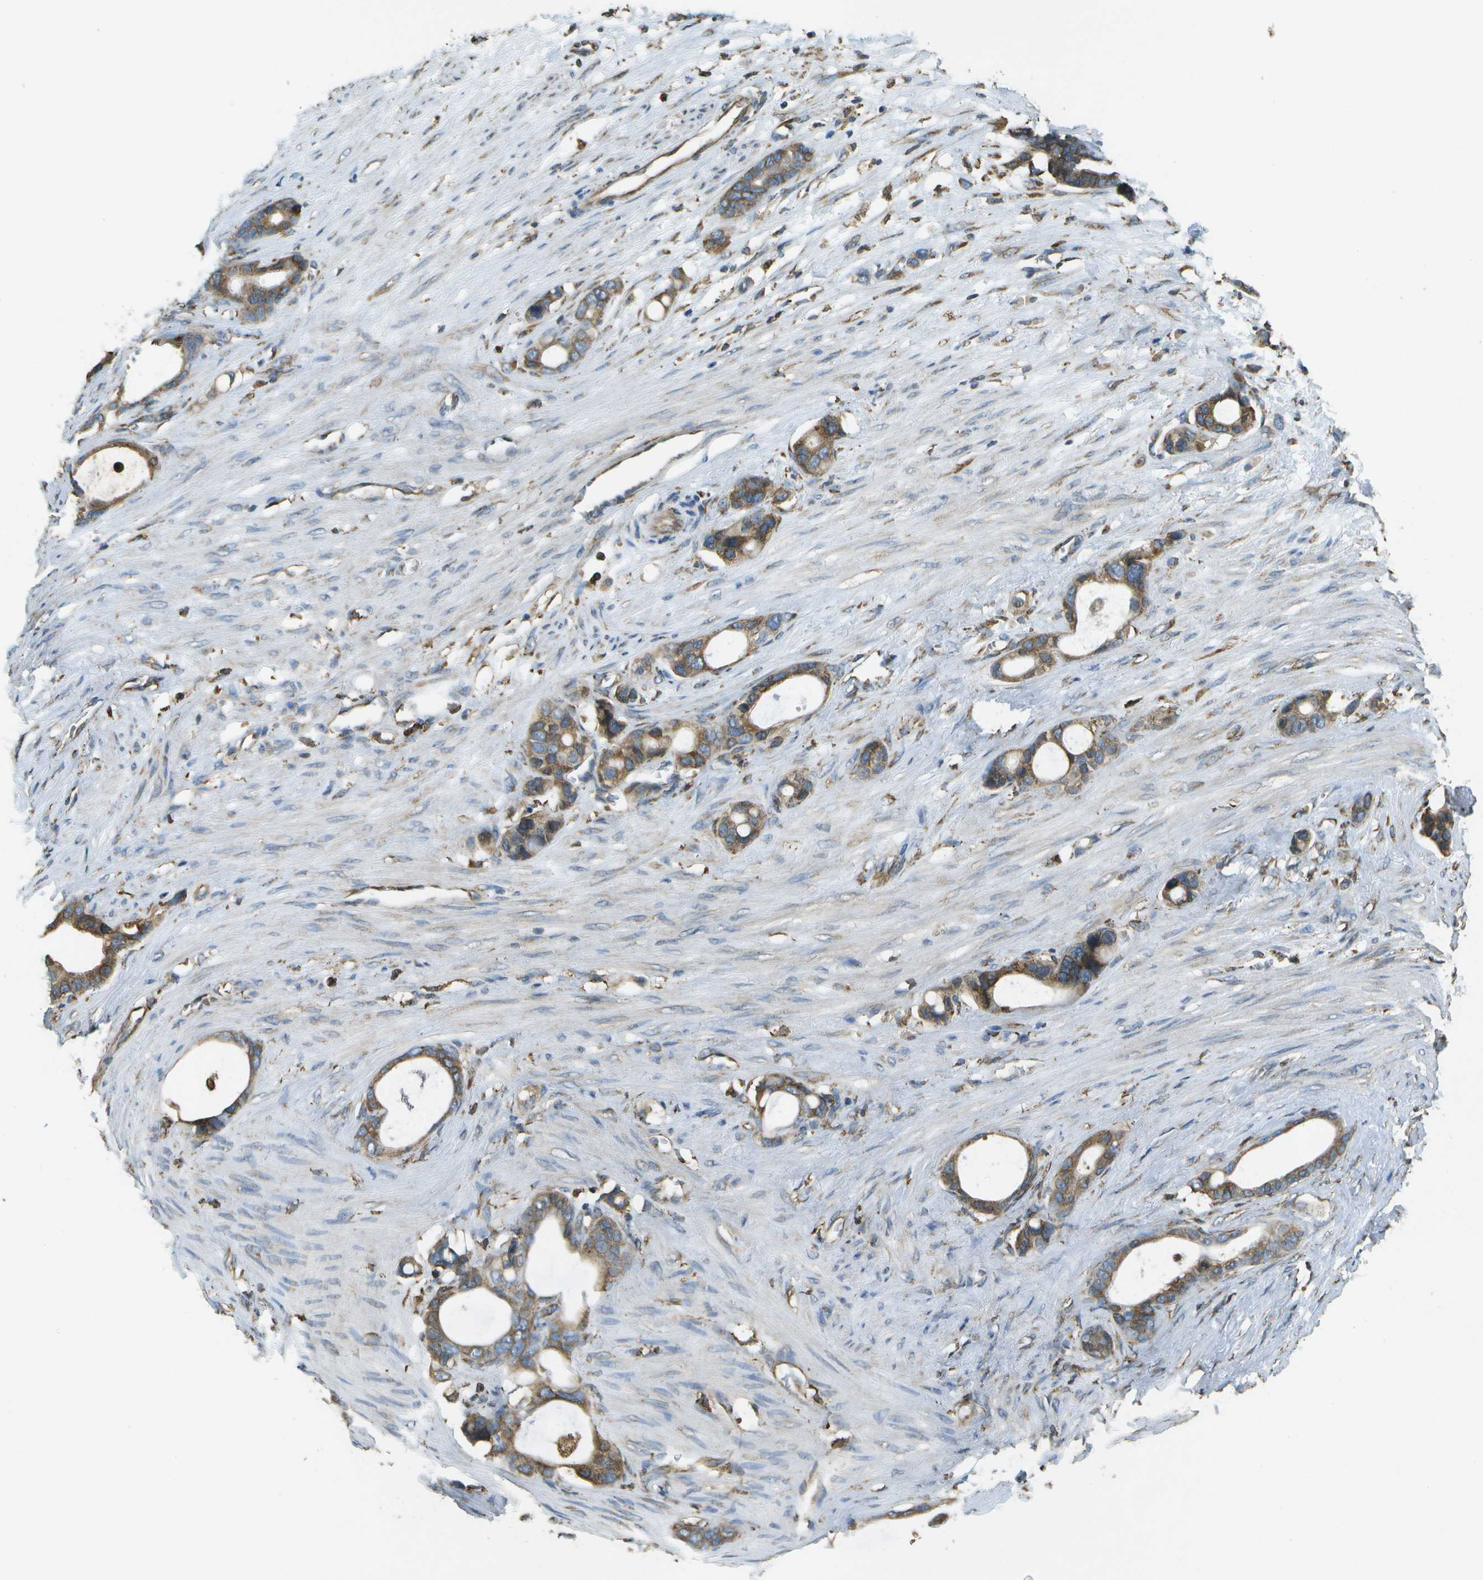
{"staining": {"intensity": "moderate", "quantity": ">75%", "location": "cytoplasmic/membranous"}, "tissue": "stomach cancer", "cell_type": "Tumor cells", "image_type": "cancer", "snomed": [{"axis": "morphology", "description": "Adenocarcinoma, NOS"}, {"axis": "topography", "description": "Stomach"}], "caption": "Protein staining displays moderate cytoplasmic/membranous expression in about >75% of tumor cells in stomach cancer (adenocarcinoma). The protein is shown in brown color, while the nuclei are stained blue.", "gene": "PDIA4", "patient": {"sex": "female", "age": 75}}